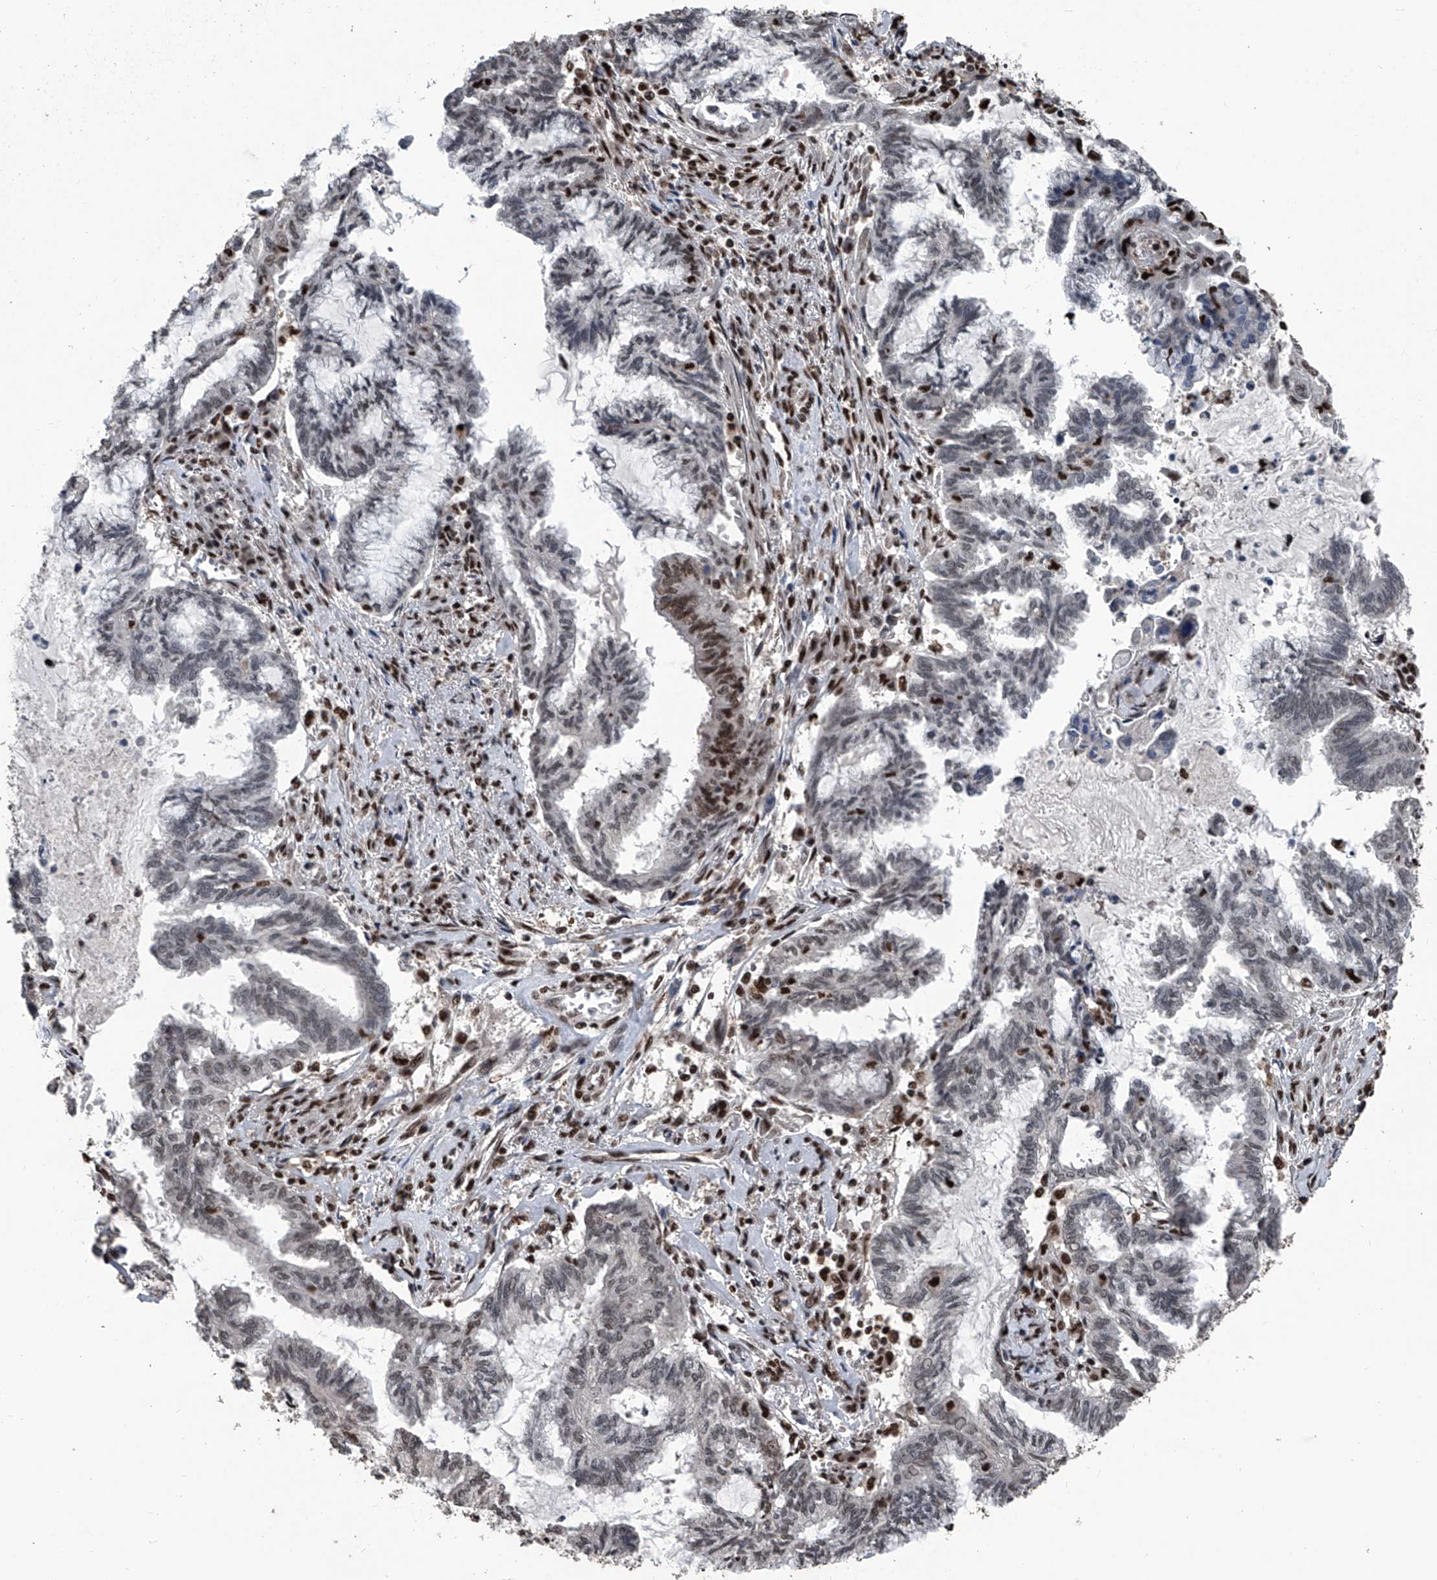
{"staining": {"intensity": "moderate", "quantity": "<25%", "location": "nuclear"}, "tissue": "endometrial cancer", "cell_type": "Tumor cells", "image_type": "cancer", "snomed": [{"axis": "morphology", "description": "Adenocarcinoma, NOS"}, {"axis": "topography", "description": "Endometrium"}], "caption": "Protein analysis of endometrial adenocarcinoma tissue demonstrates moderate nuclear positivity in about <25% of tumor cells.", "gene": "FKBP5", "patient": {"sex": "female", "age": 86}}